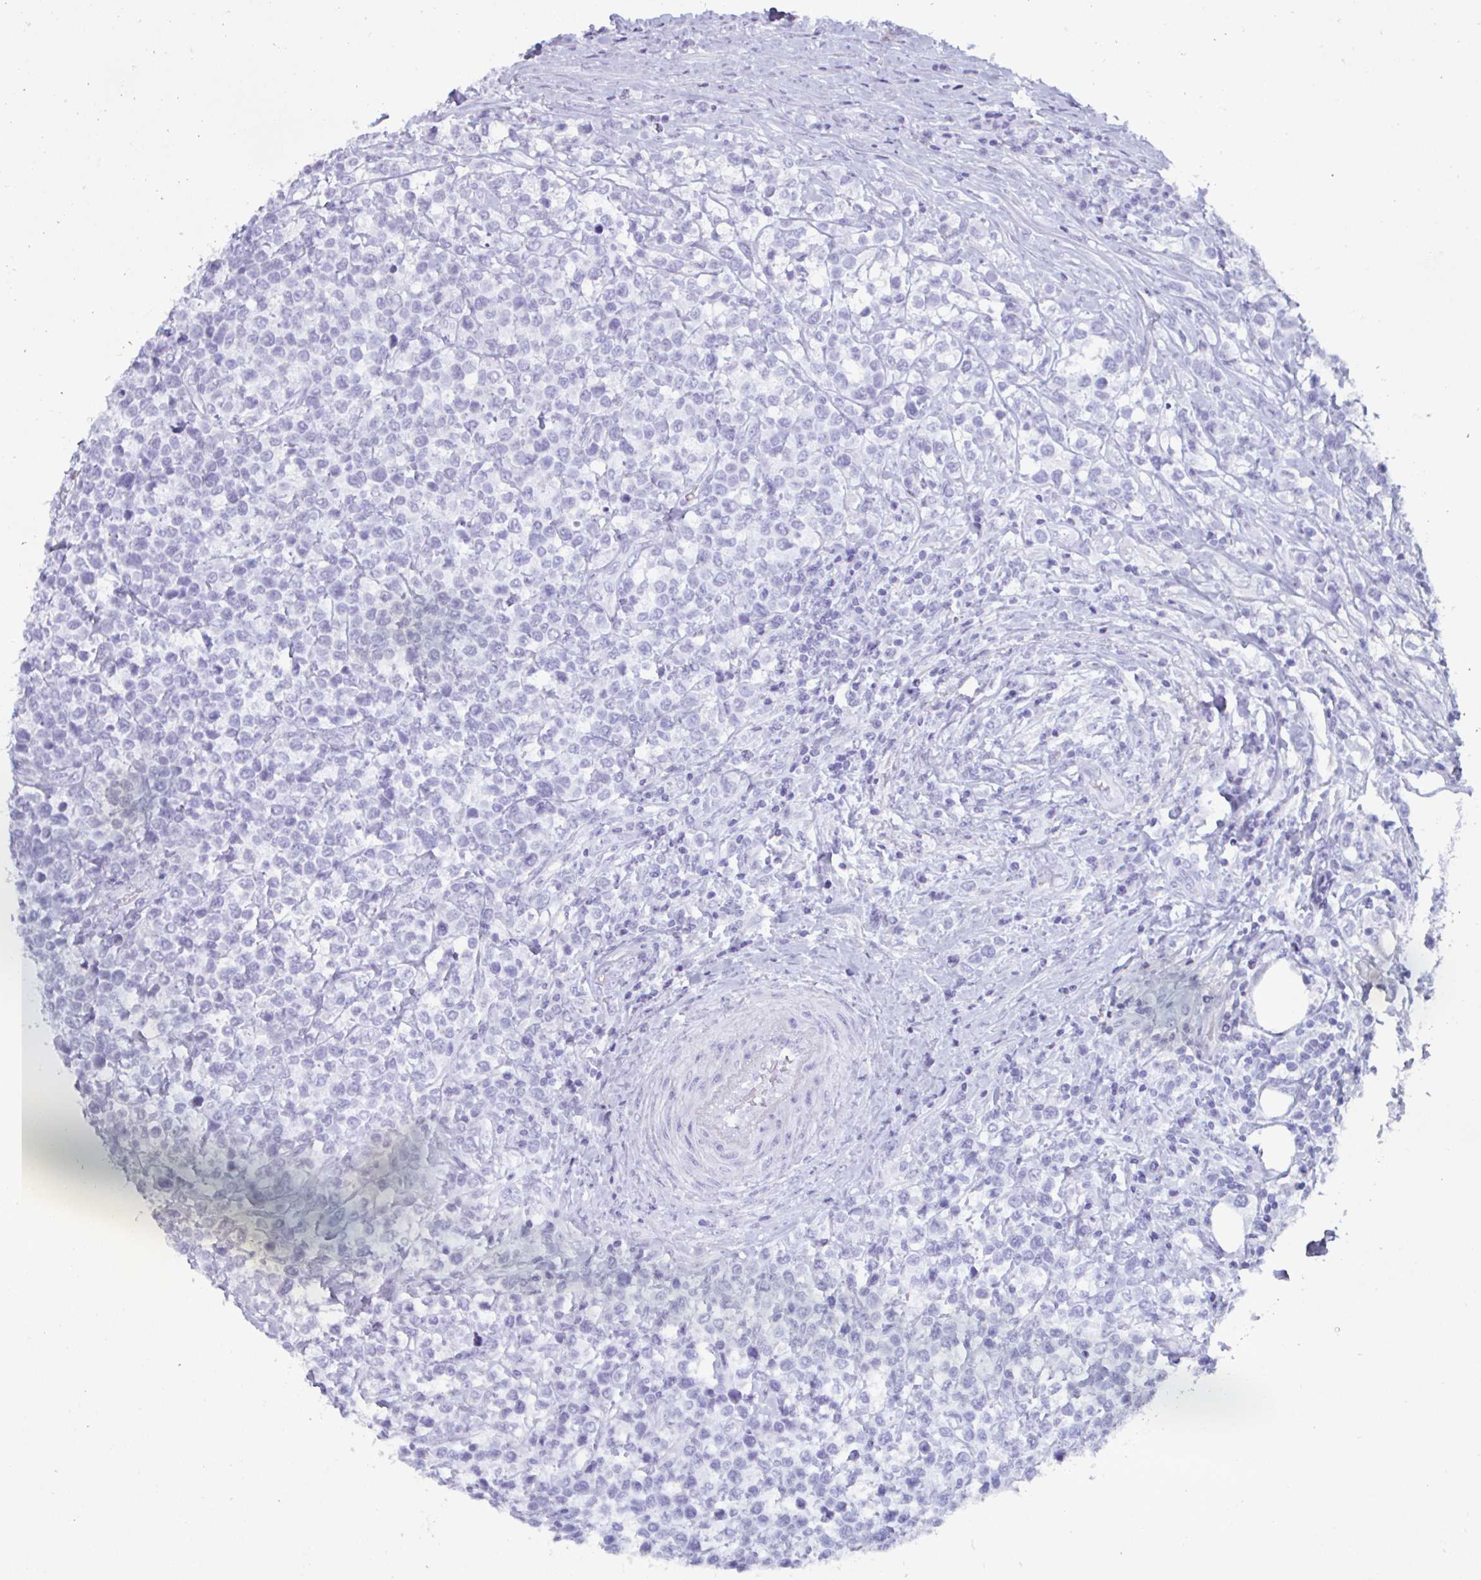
{"staining": {"intensity": "negative", "quantity": "none", "location": "none"}, "tissue": "lymphoma", "cell_type": "Tumor cells", "image_type": "cancer", "snomed": [{"axis": "morphology", "description": "Malignant lymphoma, non-Hodgkin's type, High grade"}, {"axis": "topography", "description": "Soft tissue"}], "caption": "Tumor cells are negative for protein expression in human lymphoma.", "gene": "CREG2", "patient": {"sex": "female", "age": 56}}